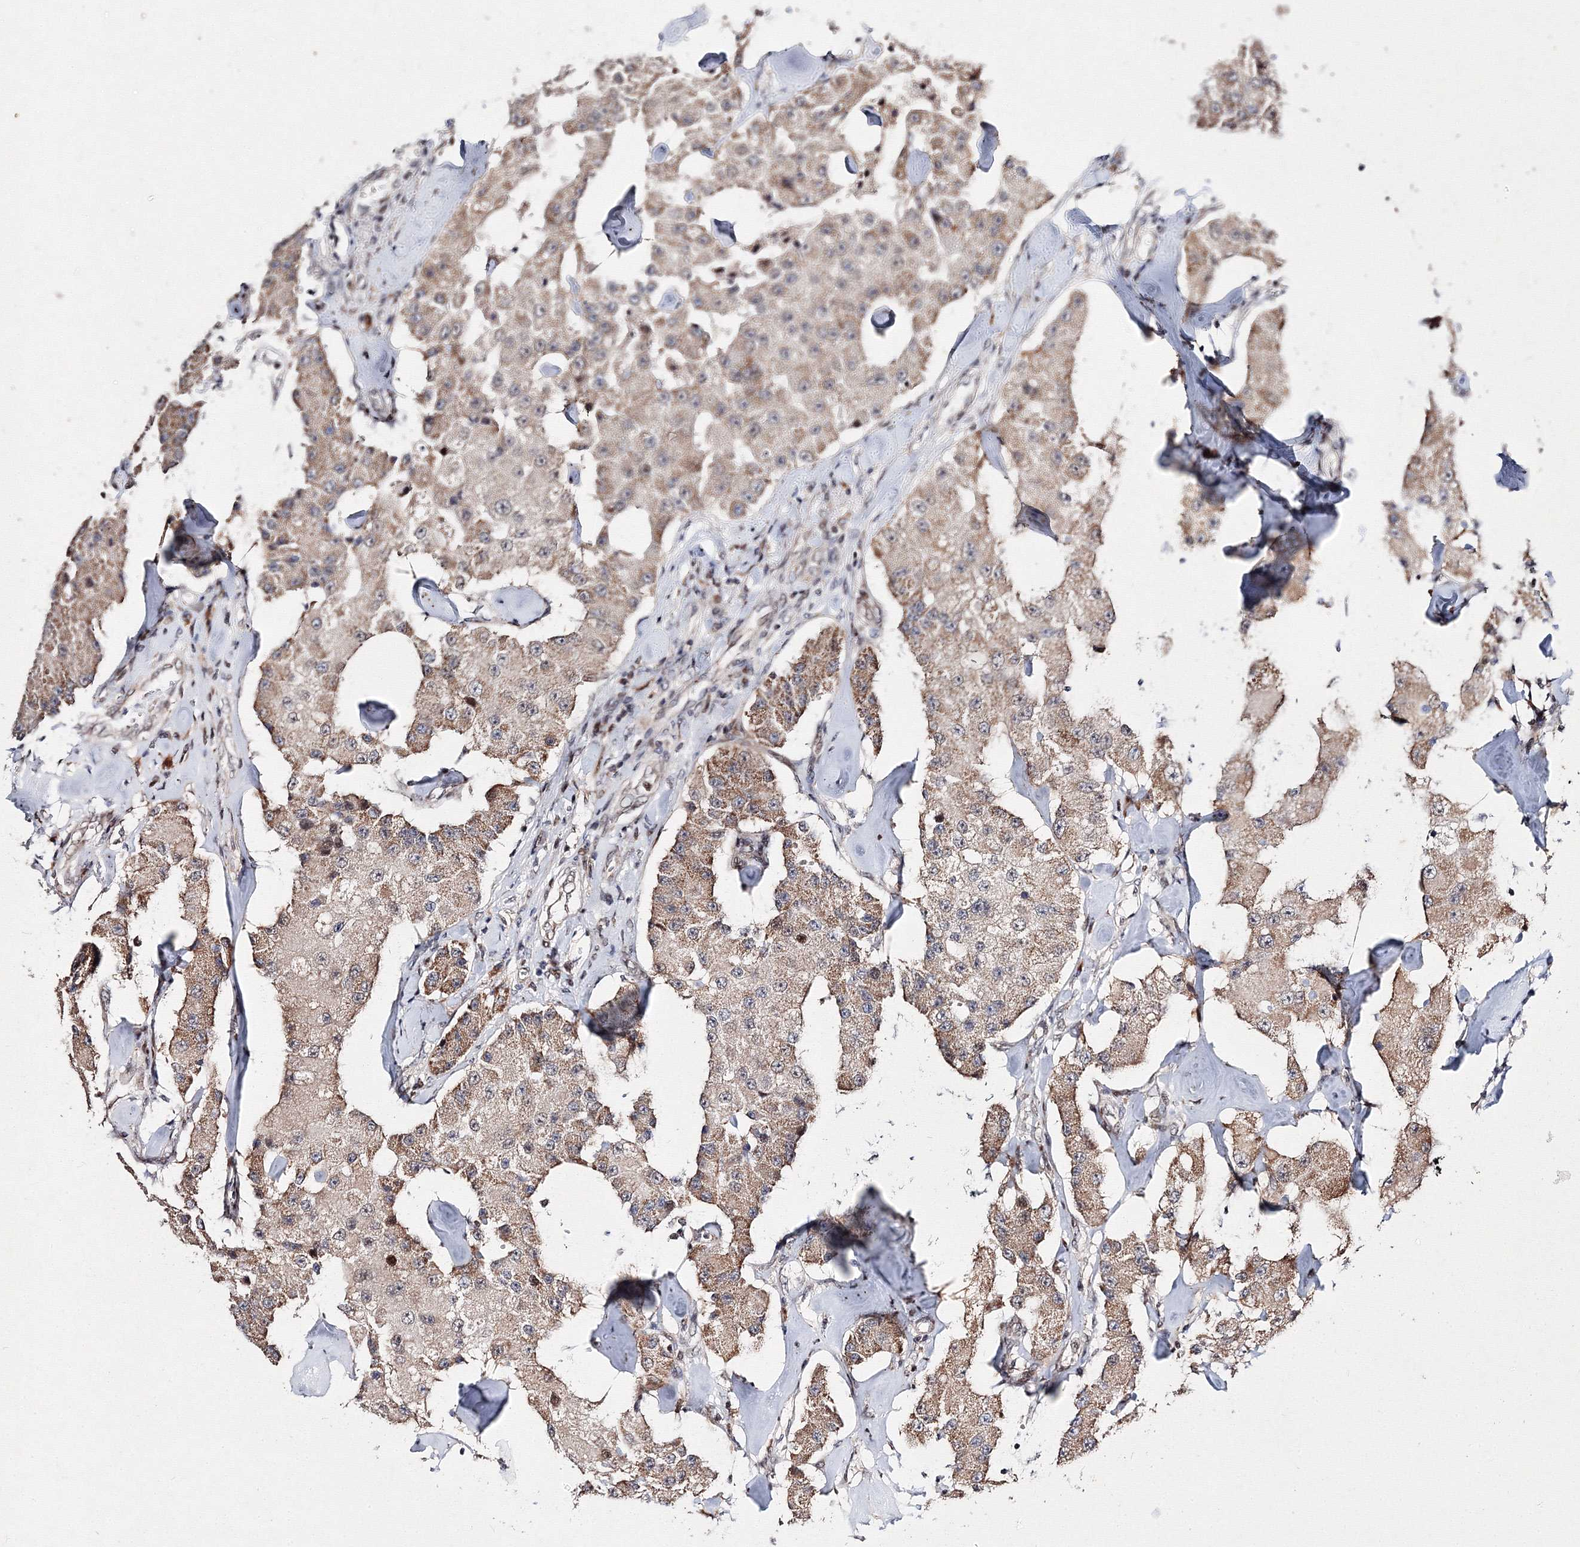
{"staining": {"intensity": "moderate", "quantity": ">75%", "location": "cytoplasmic/membranous"}, "tissue": "carcinoid", "cell_type": "Tumor cells", "image_type": "cancer", "snomed": [{"axis": "morphology", "description": "Carcinoid, malignant, NOS"}, {"axis": "topography", "description": "Pancreas"}], "caption": "The histopathology image displays a brown stain indicating the presence of a protein in the cytoplasmic/membranous of tumor cells in carcinoid (malignant).", "gene": "GPN1", "patient": {"sex": "male", "age": 41}}